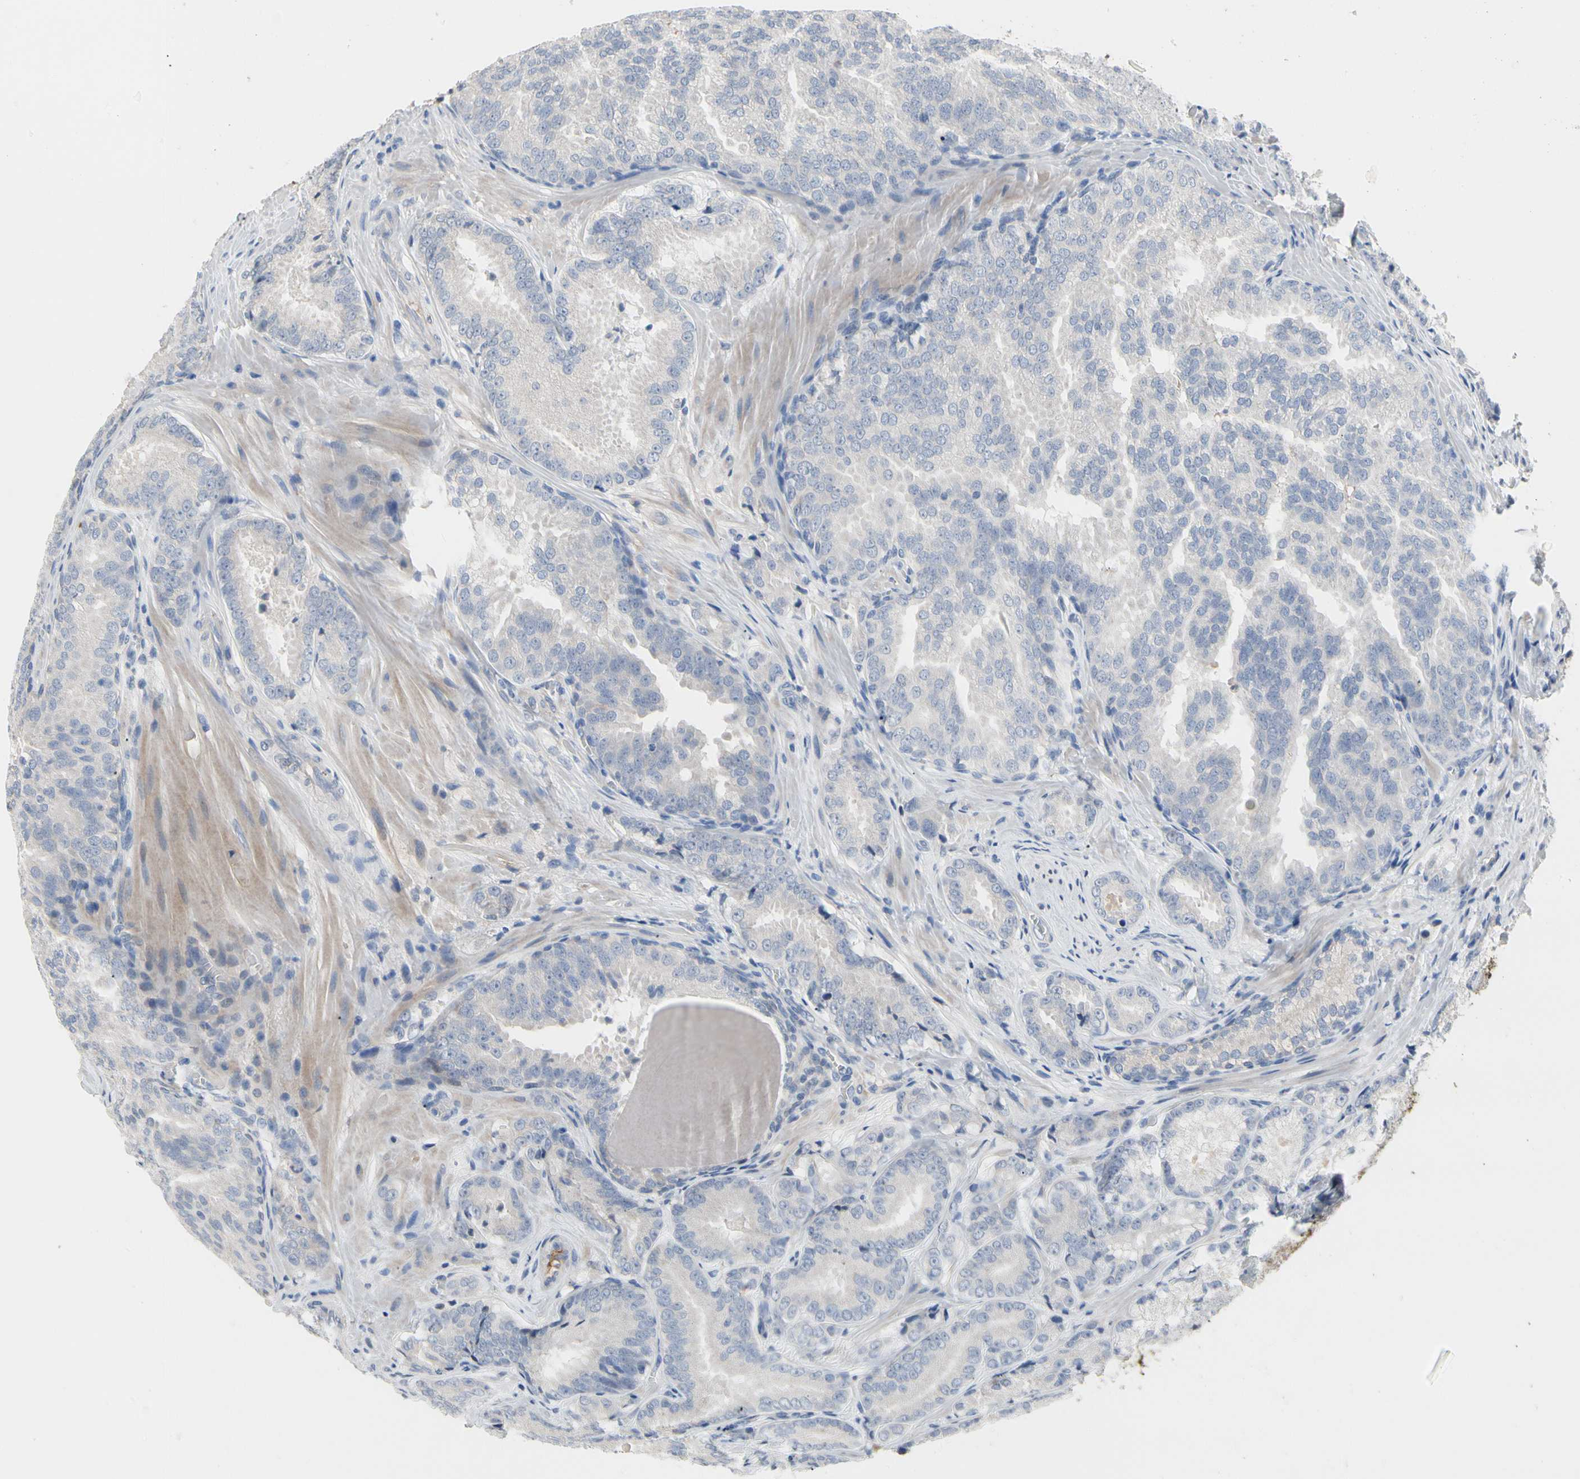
{"staining": {"intensity": "negative", "quantity": "none", "location": "none"}, "tissue": "prostate cancer", "cell_type": "Tumor cells", "image_type": "cancer", "snomed": [{"axis": "morphology", "description": "Adenocarcinoma, High grade"}, {"axis": "topography", "description": "Prostate"}], "caption": "This image is of prostate cancer (high-grade adenocarcinoma) stained with IHC to label a protein in brown with the nuclei are counter-stained blue. There is no expression in tumor cells. (Brightfield microscopy of DAB IHC at high magnification).", "gene": "ECRG4", "patient": {"sex": "male", "age": 64}}